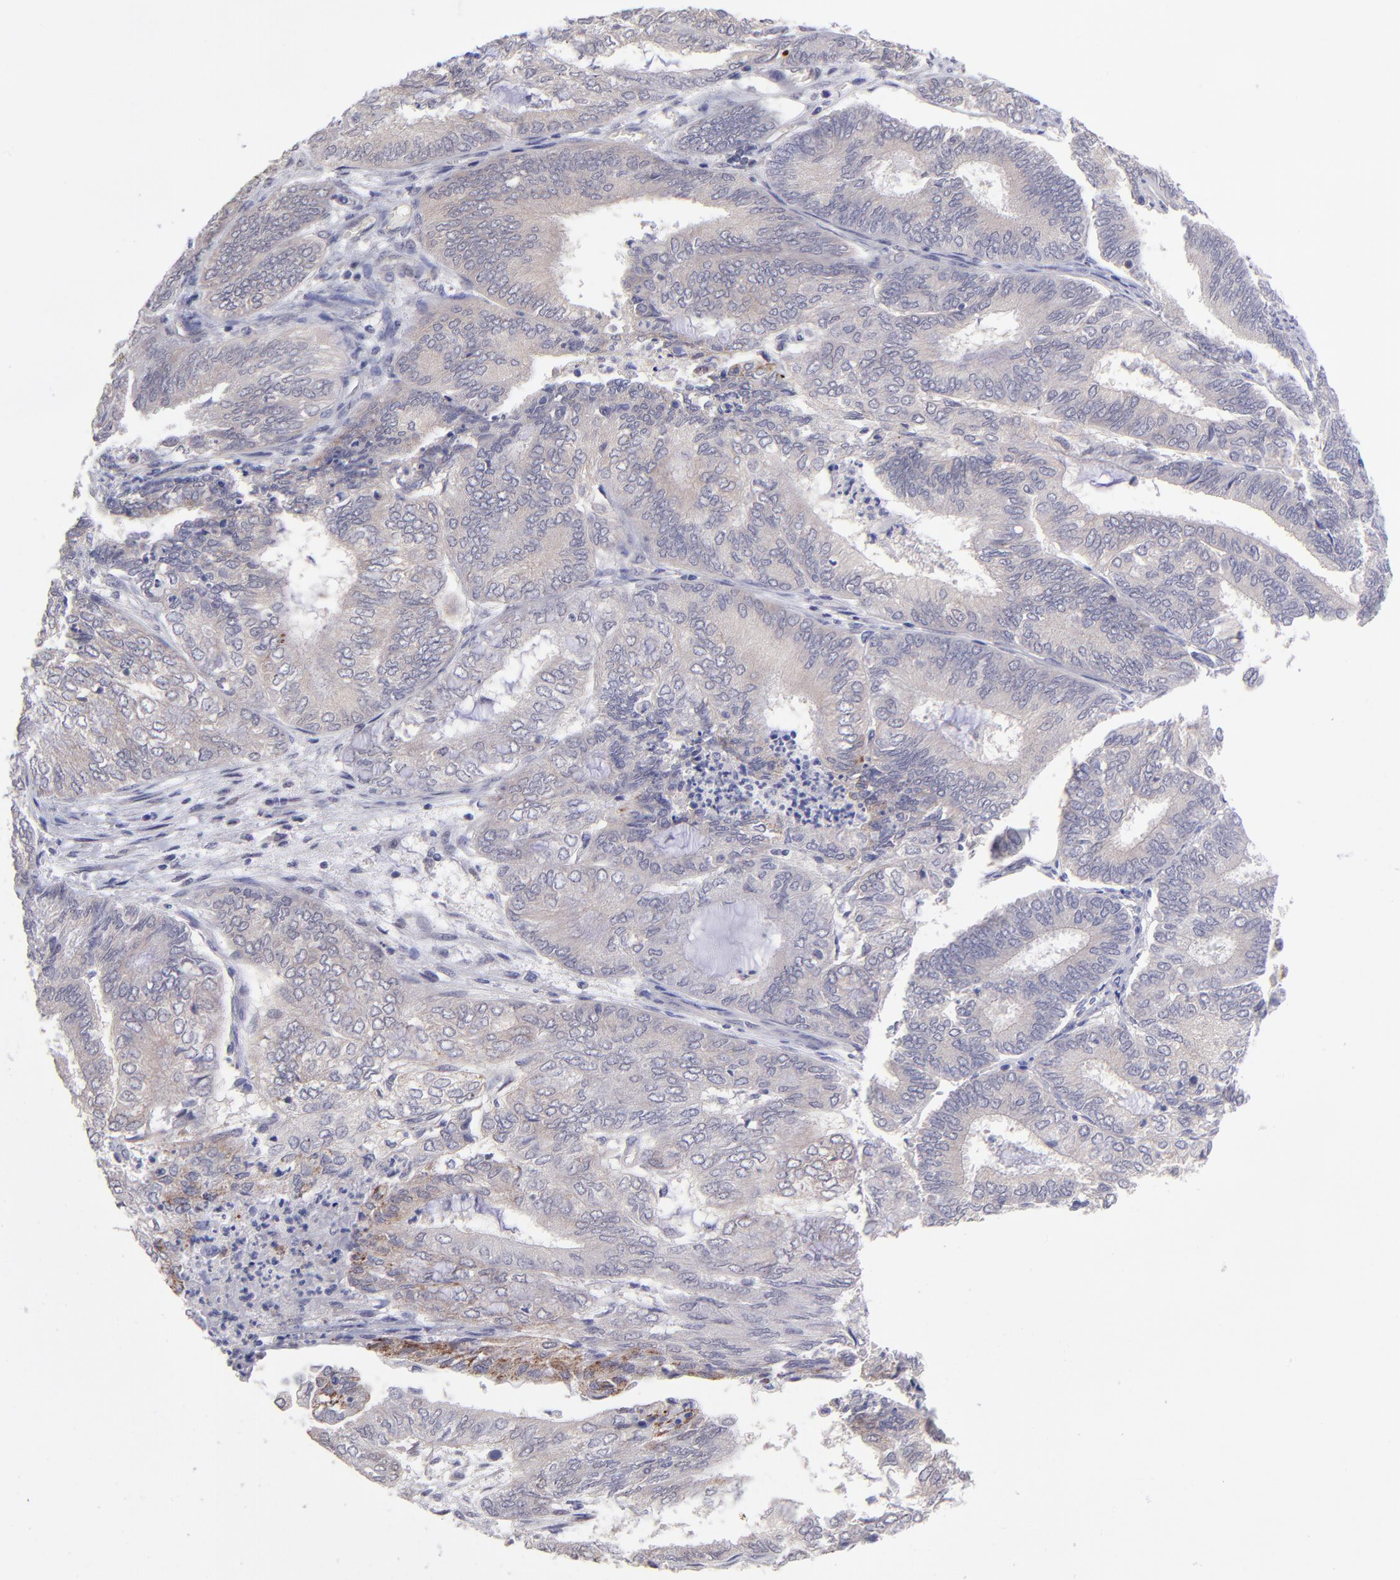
{"staining": {"intensity": "weak", "quantity": ">75%", "location": "cytoplasmic/membranous"}, "tissue": "endometrial cancer", "cell_type": "Tumor cells", "image_type": "cancer", "snomed": [{"axis": "morphology", "description": "Adenocarcinoma, NOS"}, {"axis": "topography", "description": "Endometrium"}], "caption": "Brown immunohistochemical staining in adenocarcinoma (endometrial) reveals weak cytoplasmic/membranous staining in about >75% of tumor cells.", "gene": "NSF", "patient": {"sex": "female", "age": 59}}